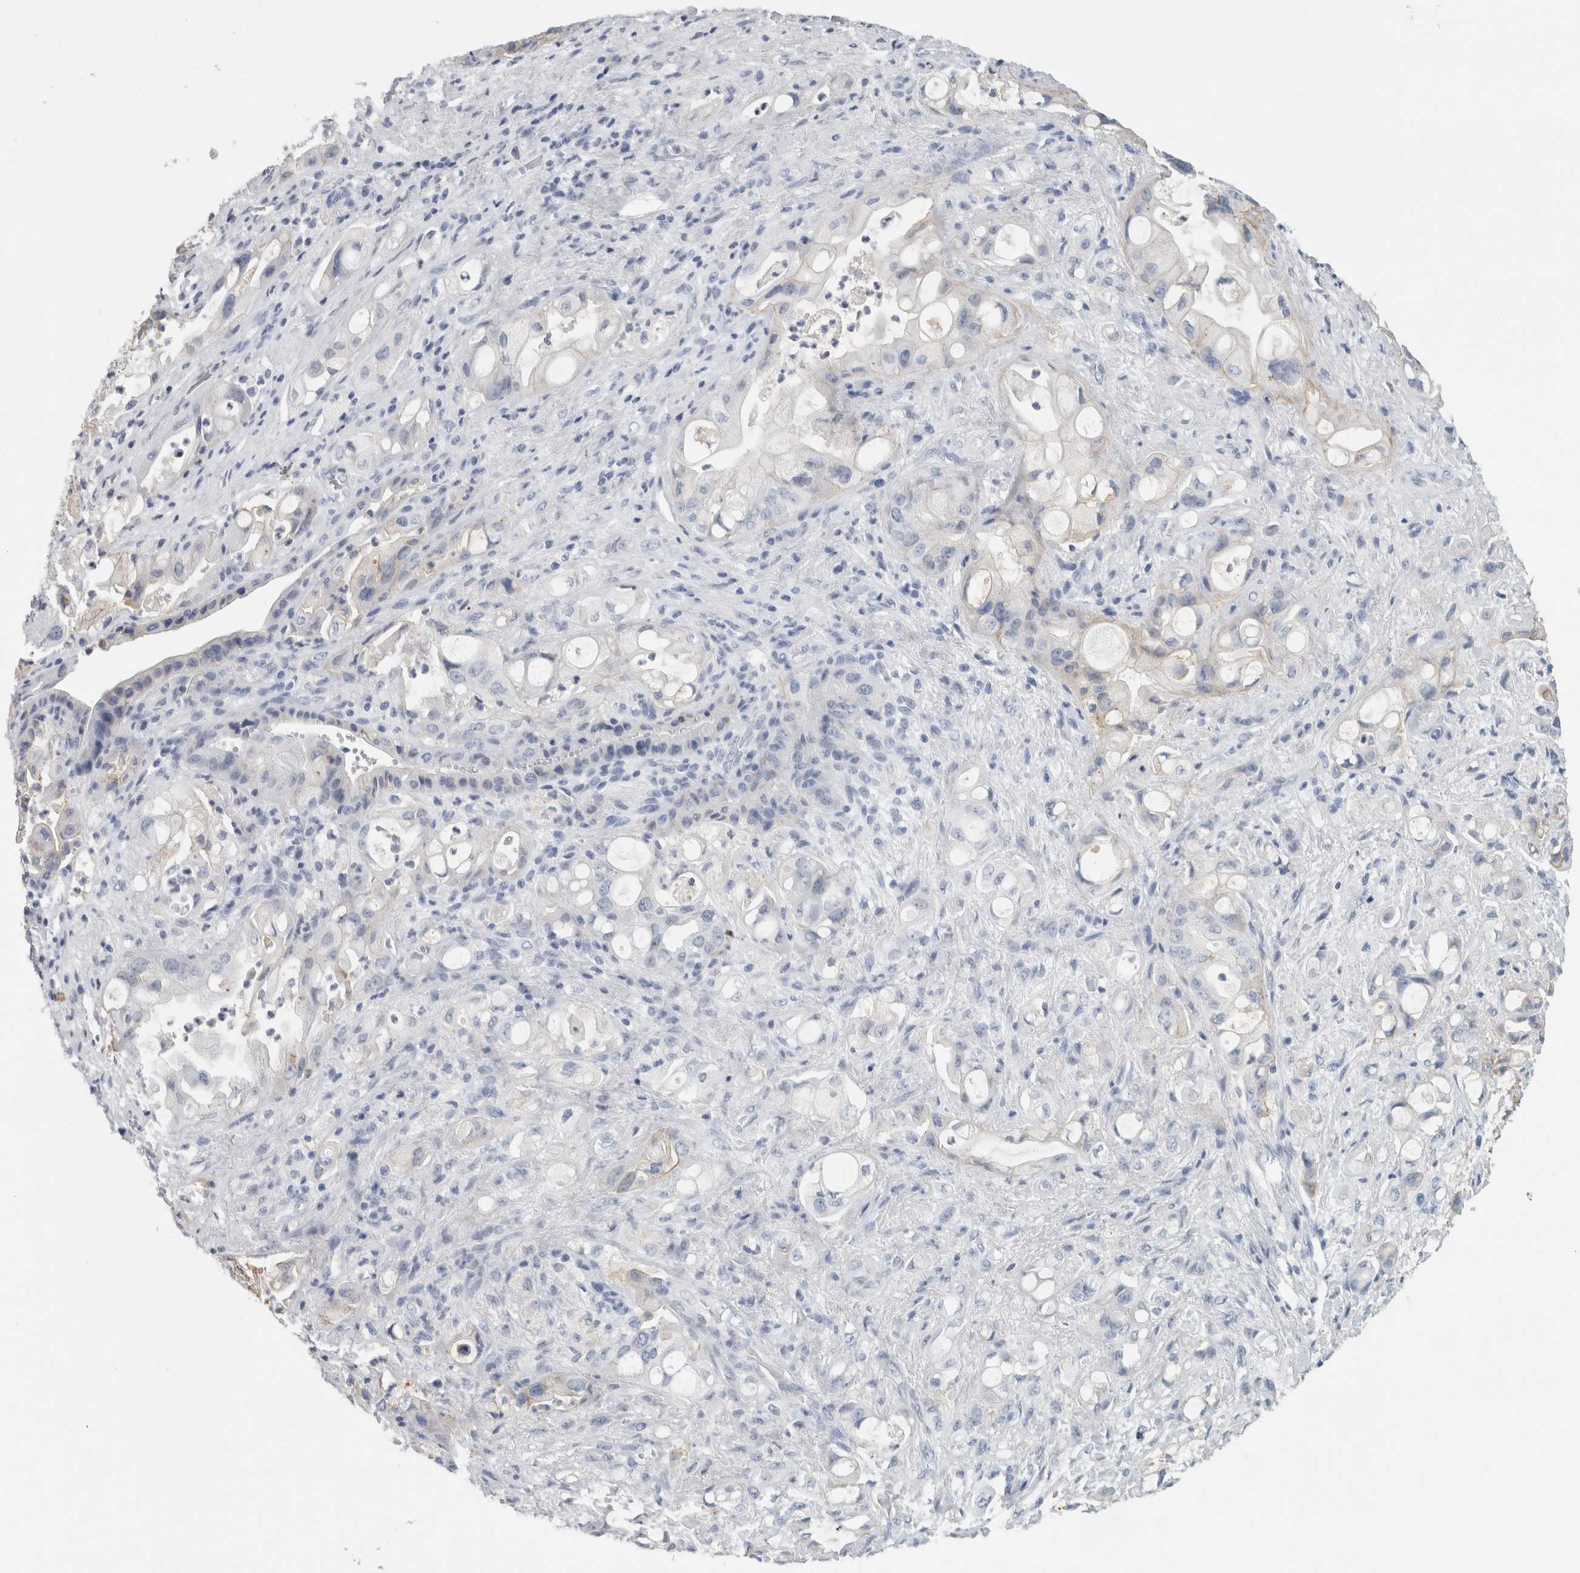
{"staining": {"intensity": "negative", "quantity": "none", "location": "none"}, "tissue": "pancreatic cancer", "cell_type": "Tumor cells", "image_type": "cancer", "snomed": [{"axis": "morphology", "description": "Adenocarcinoma, NOS"}, {"axis": "topography", "description": "Pancreas"}], "caption": "An IHC image of adenocarcinoma (pancreatic) is shown. There is no staining in tumor cells of adenocarcinoma (pancreatic). (DAB (3,3'-diaminobenzidine) immunohistochemistry (IHC) with hematoxylin counter stain).", "gene": "TSPAN8", "patient": {"sex": "male", "age": 79}}